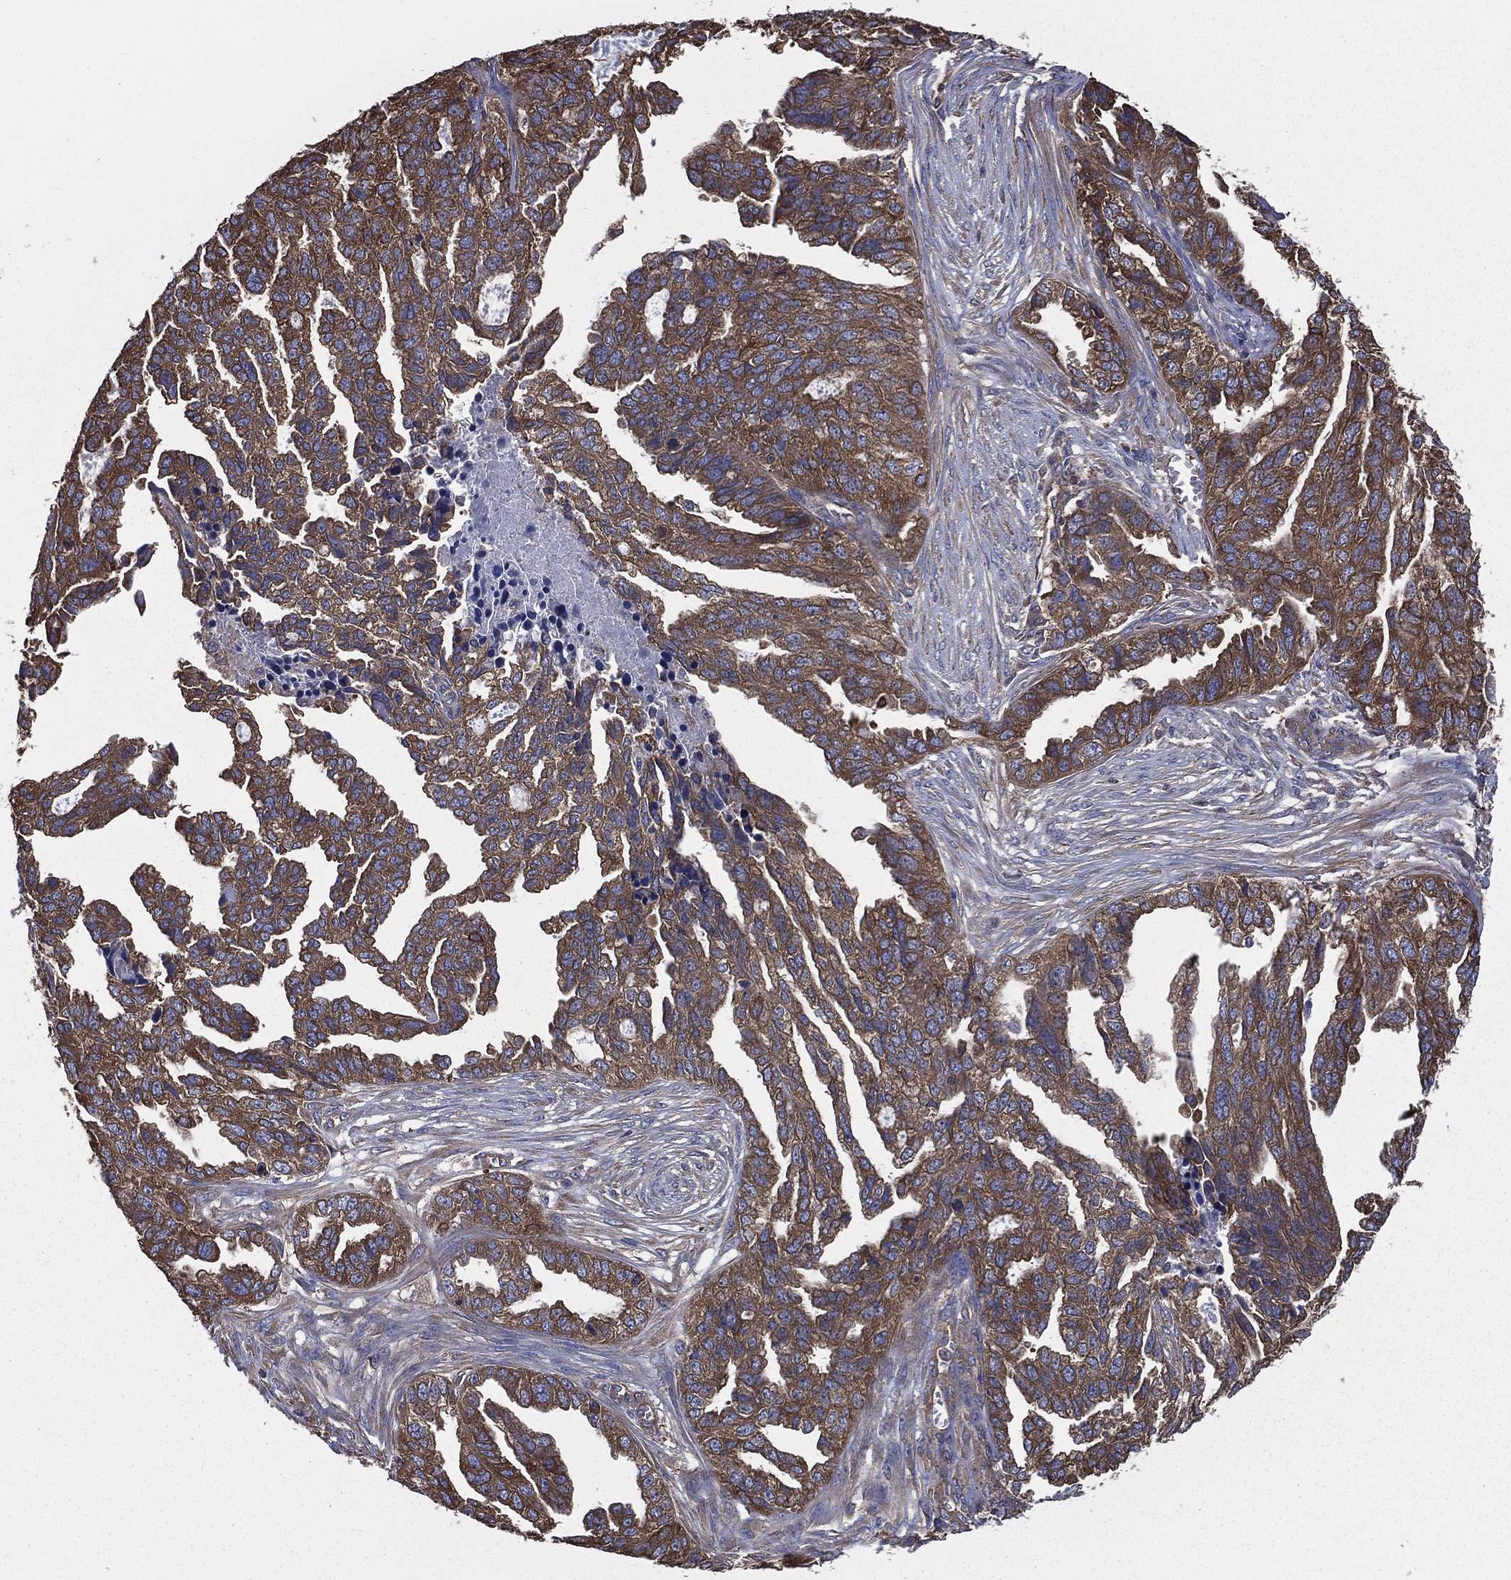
{"staining": {"intensity": "moderate", "quantity": ">75%", "location": "cytoplasmic/membranous"}, "tissue": "ovarian cancer", "cell_type": "Tumor cells", "image_type": "cancer", "snomed": [{"axis": "morphology", "description": "Cystadenocarcinoma, serous, NOS"}, {"axis": "topography", "description": "Ovary"}], "caption": "Ovarian serous cystadenocarcinoma tissue demonstrates moderate cytoplasmic/membranous positivity in about >75% of tumor cells, visualized by immunohistochemistry. (DAB IHC, brown staining for protein, blue staining for nuclei).", "gene": "SARS1", "patient": {"sex": "female", "age": 51}}